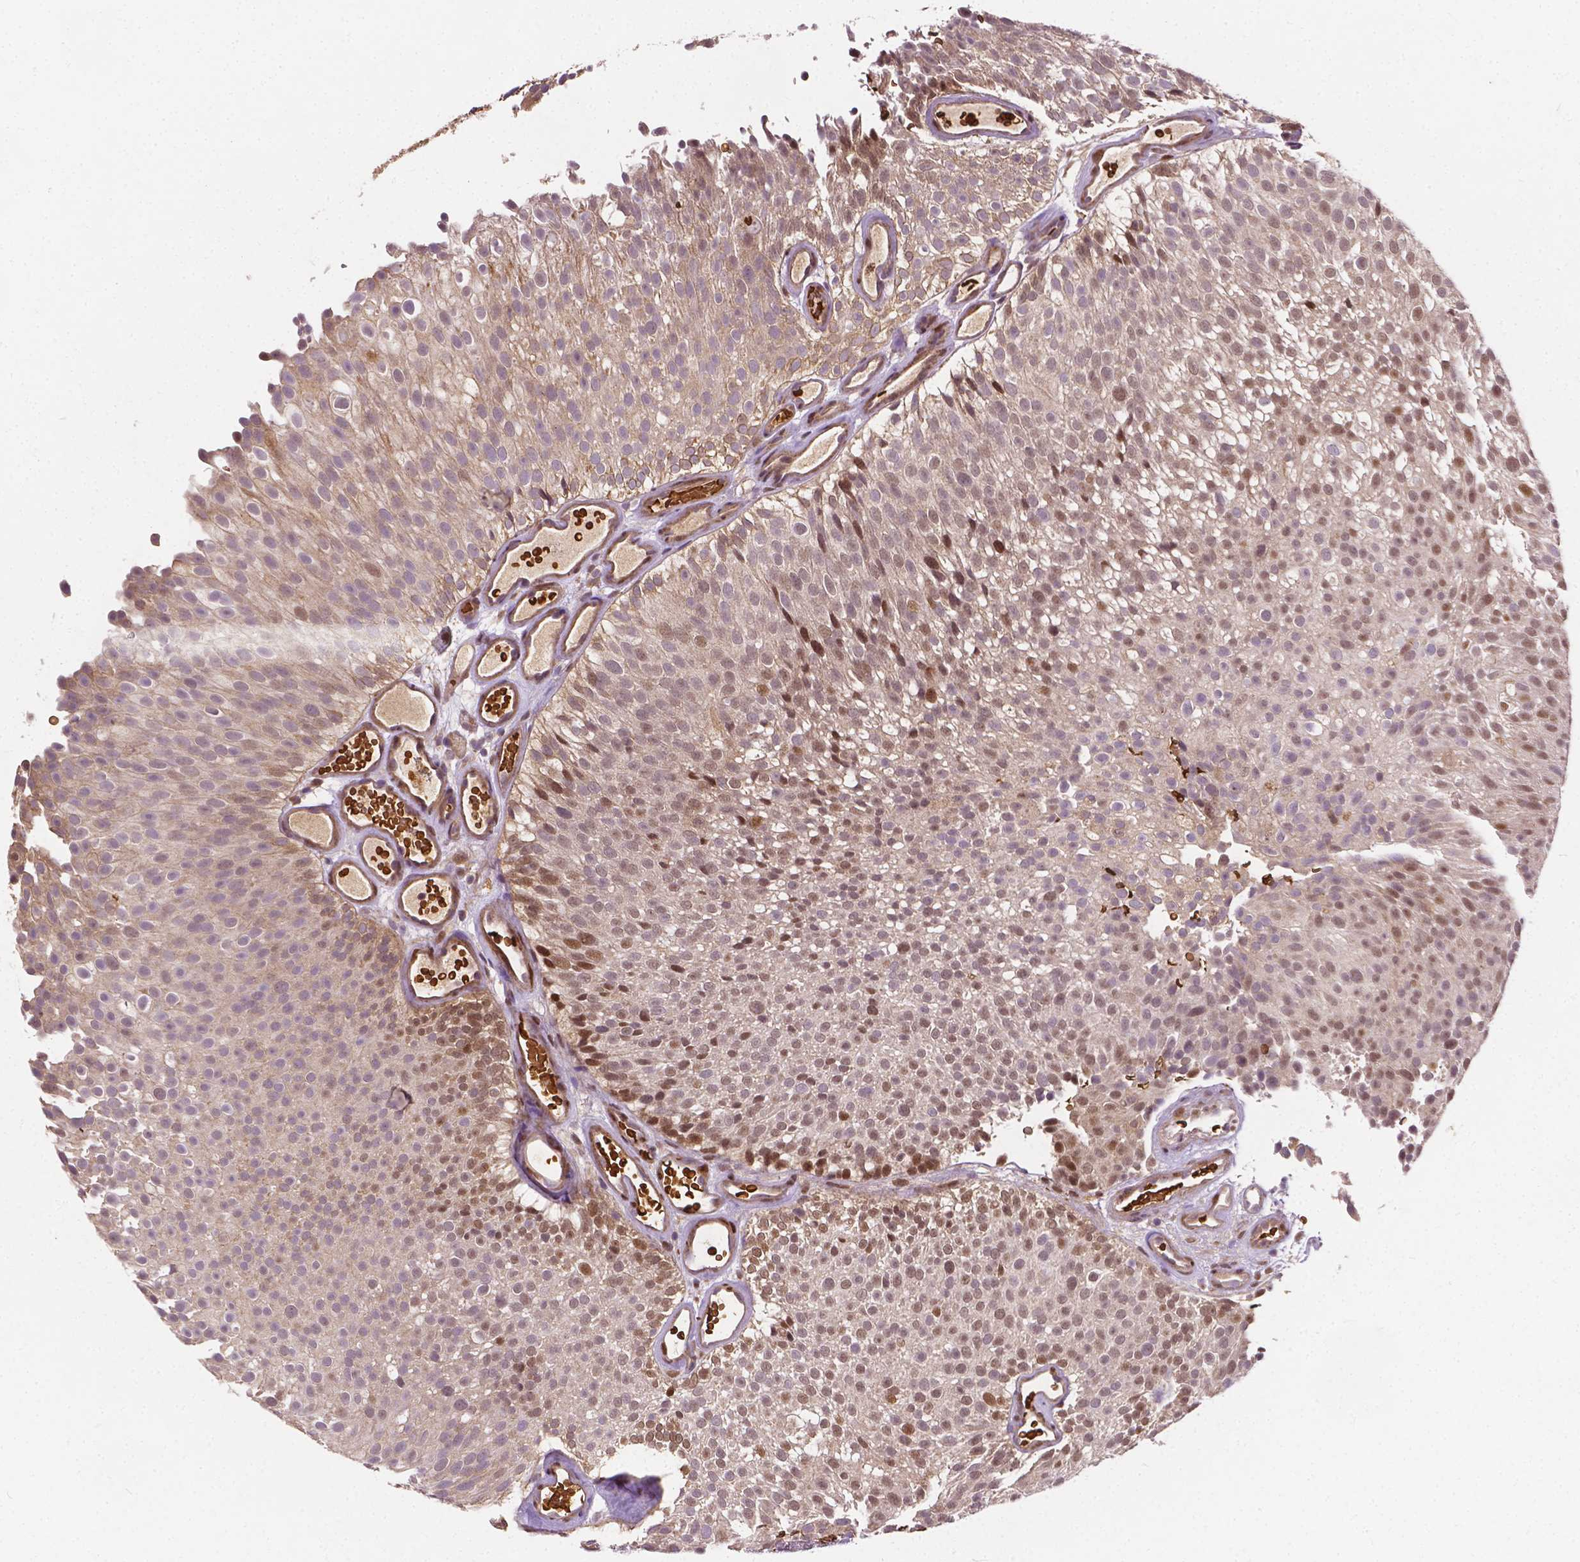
{"staining": {"intensity": "moderate", "quantity": "<25%", "location": "nuclear"}, "tissue": "urothelial cancer", "cell_type": "Tumor cells", "image_type": "cancer", "snomed": [{"axis": "morphology", "description": "Urothelial carcinoma, Low grade"}, {"axis": "topography", "description": "Urinary bladder"}], "caption": "Immunohistochemistry (IHC) micrograph of neoplastic tissue: low-grade urothelial carcinoma stained using immunohistochemistry reveals low levels of moderate protein expression localized specifically in the nuclear of tumor cells, appearing as a nuclear brown color.", "gene": "YAP1", "patient": {"sex": "male", "age": 78}}